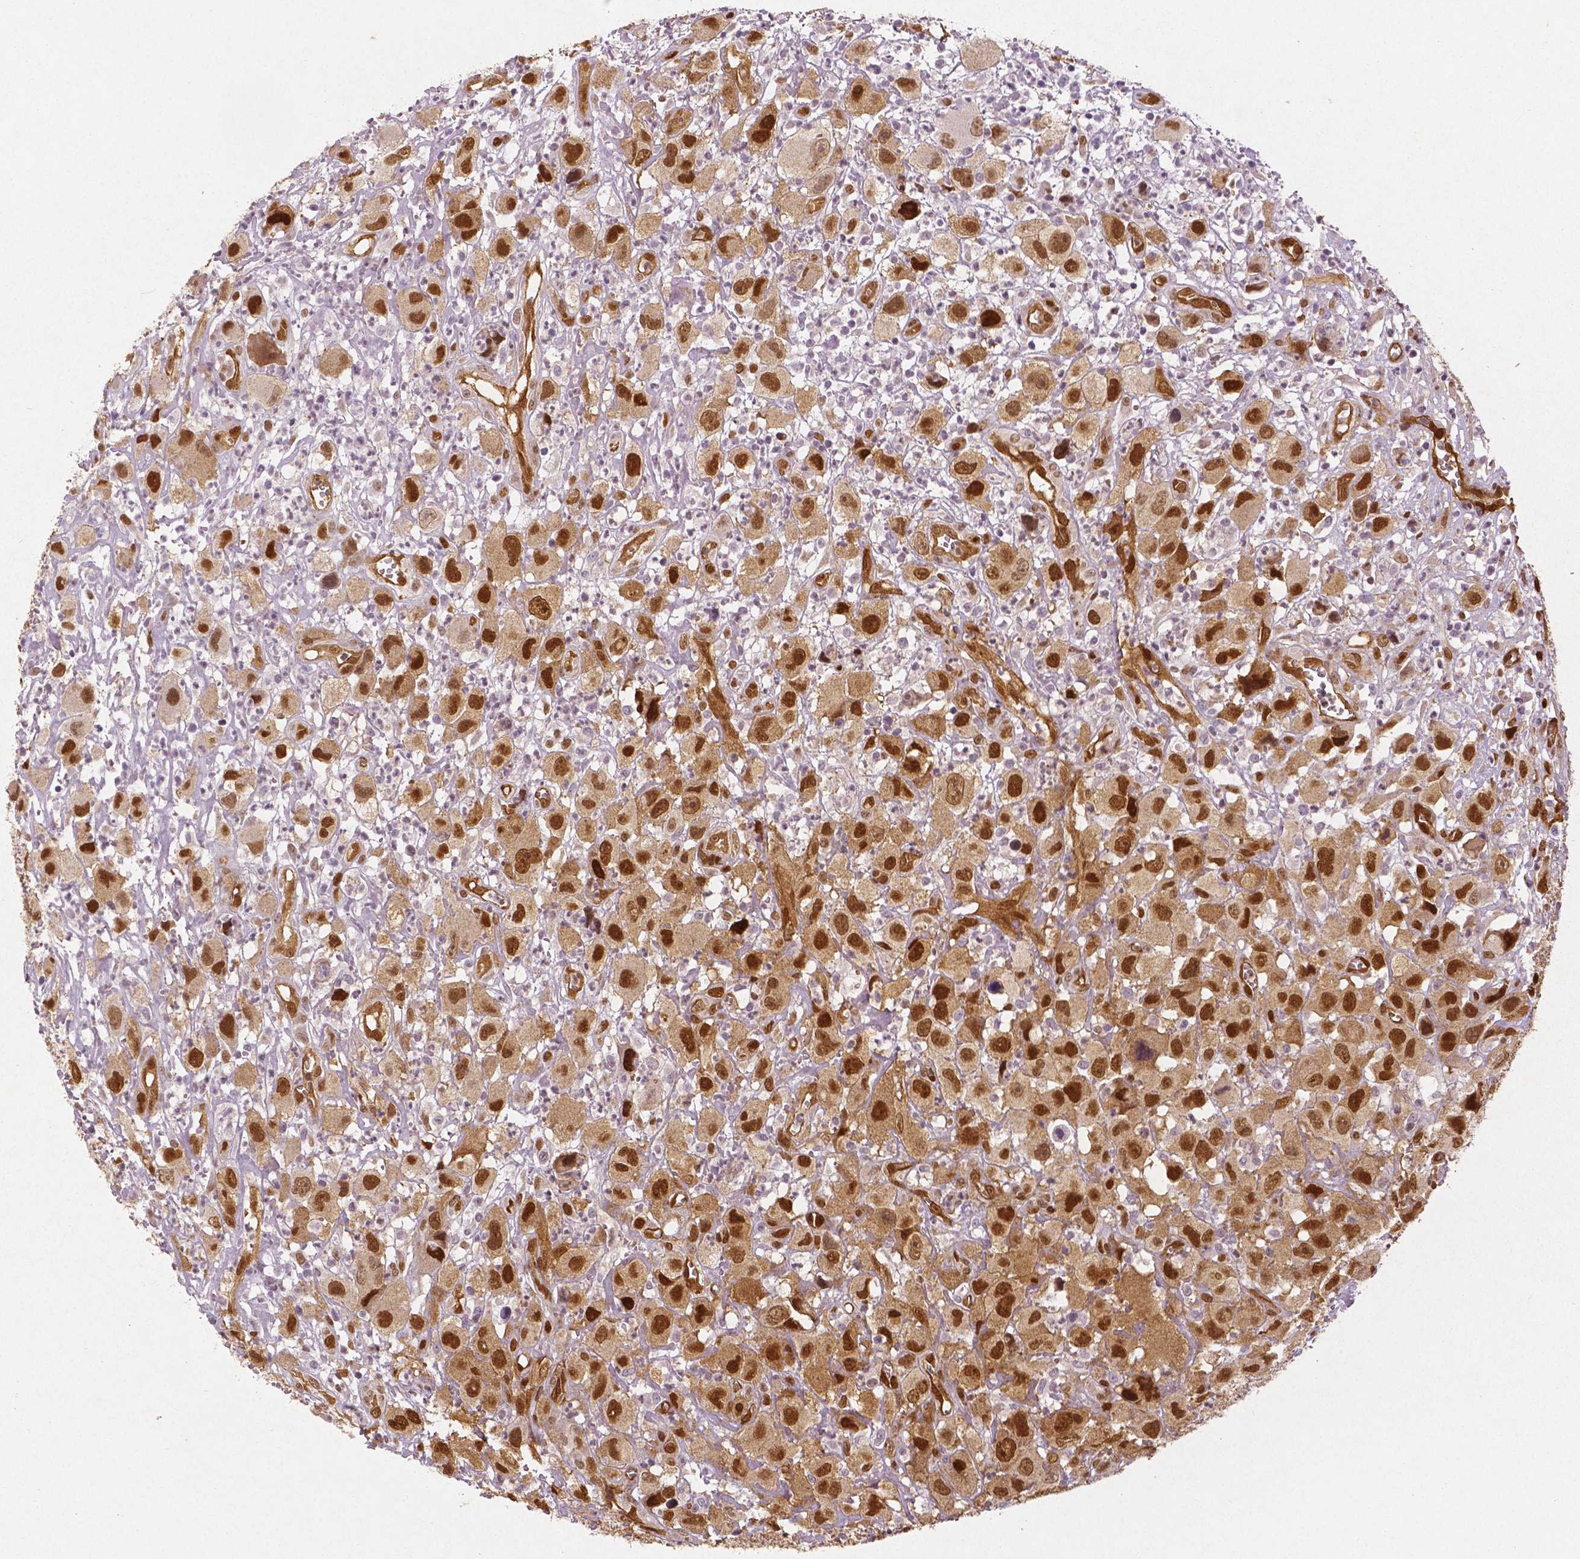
{"staining": {"intensity": "moderate", "quantity": ">75%", "location": "cytoplasmic/membranous,nuclear"}, "tissue": "head and neck cancer", "cell_type": "Tumor cells", "image_type": "cancer", "snomed": [{"axis": "morphology", "description": "Squamous cell carcinoma, NOS"}, {"axis": "morphology", "description": "Squamous cell carcinoma, metastatic, NOS"}, {"axis": "topography", "description": "Oral tissue"}, {"axis": "topography", "description": "Head-Neck"}], "caption": "Immunohistochemical staining of human squamous cell carcinoma (head and neck) reveals medium levels of moderate cytoplasmic/membranous and nuclear staining in about >75% of tumor cells.", "gene": "WWTR1", "patient": {"sex": "female", "age": 85}}